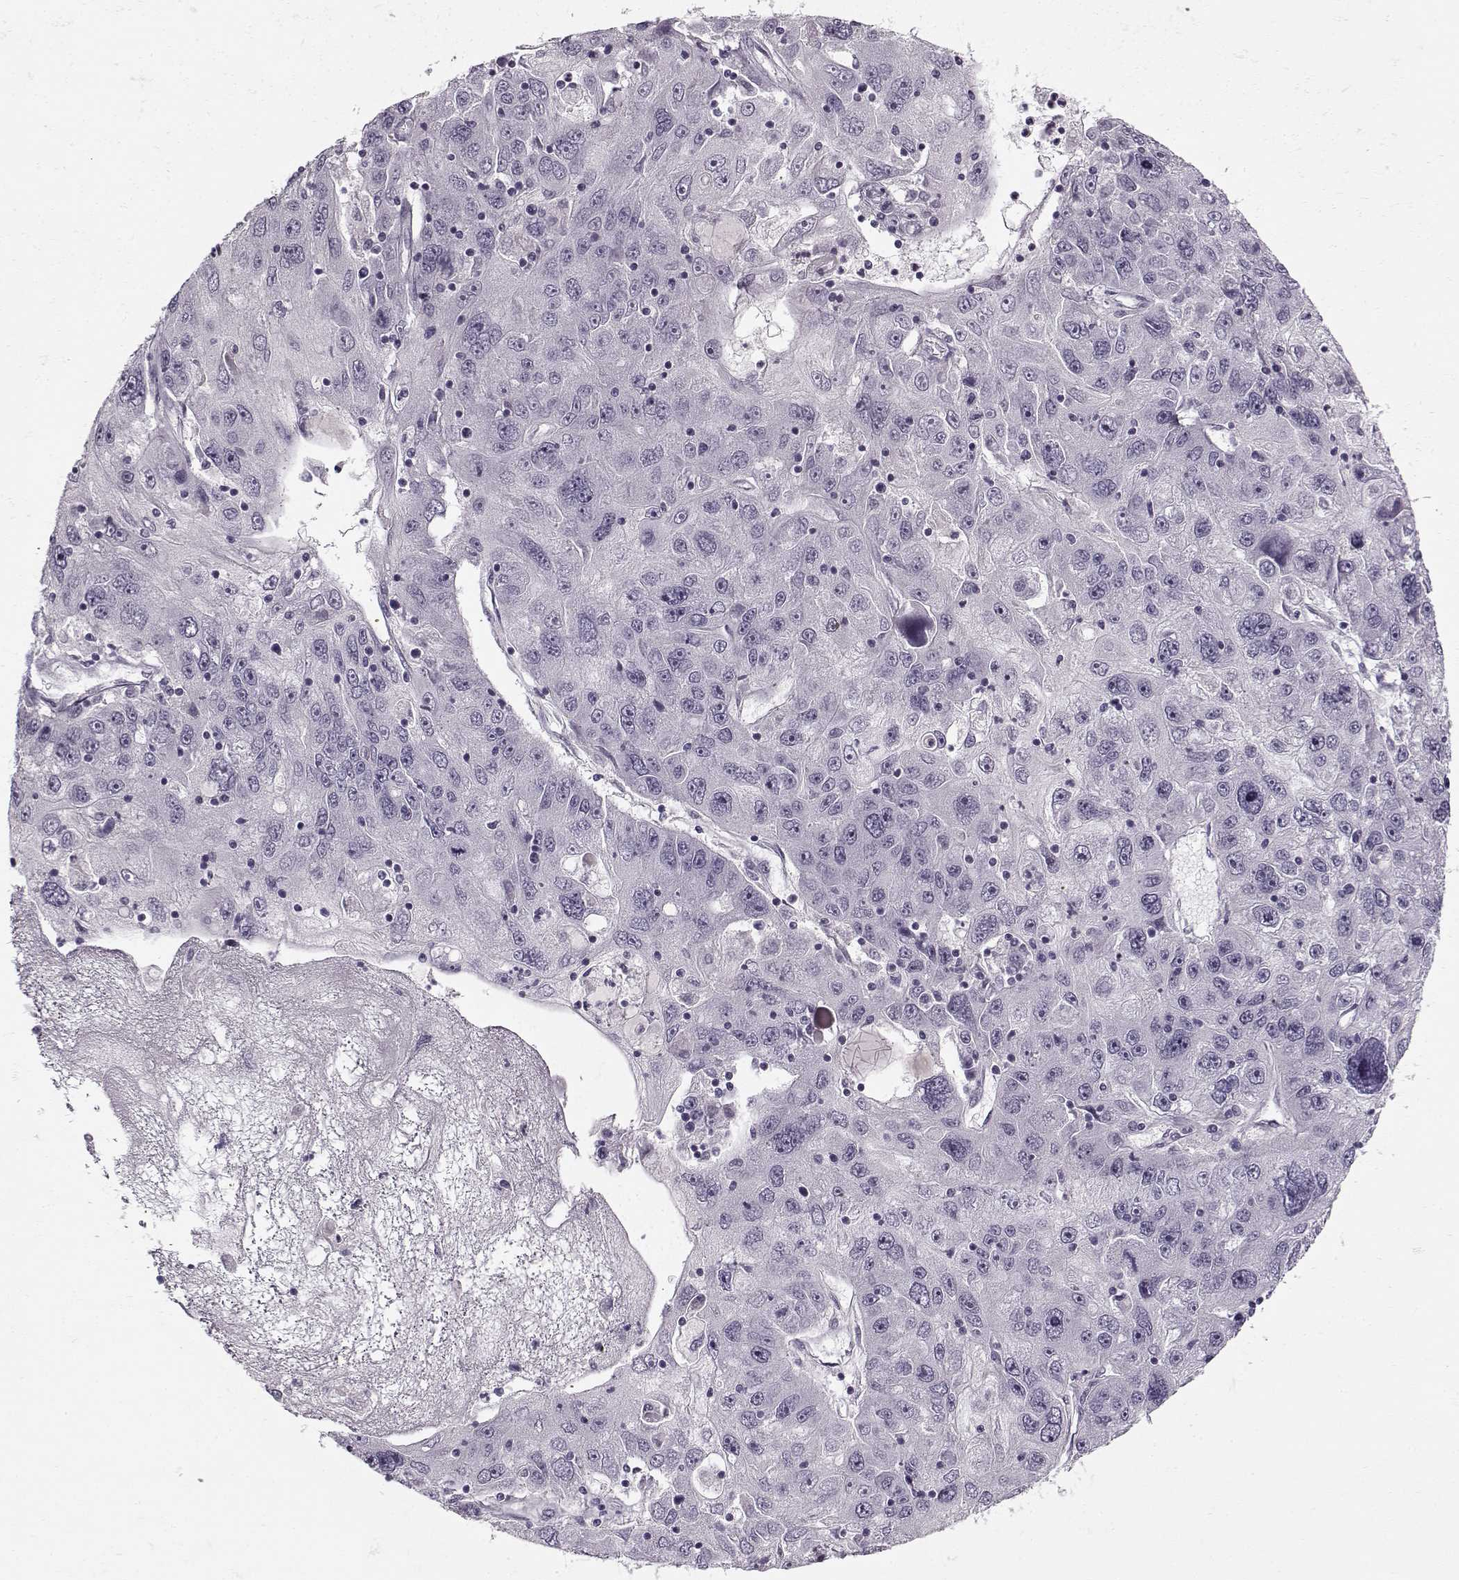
{"staining": {"intensity": "negative", "quantity": "none", "location": "none"}, "tissue": "stomach cancer", "cell_type": "Tumor cells", "image_type": "cancer", "snomed": [{"axis": "morphology", "description": "Adenocarcinoma, NOS"}, {"axis": "topography", "description": "Stomach"}], "caption": "High power microscopy photomicrograph of an immunohistochemistry histopathology image of stomach cancer (adenocarcinoma), revealing no significant expression in tumor cells. (DAB IHC with hematoxylin counter stain).", "gene": "PNMT", "patient": {"sex": "male", "age": 56}}